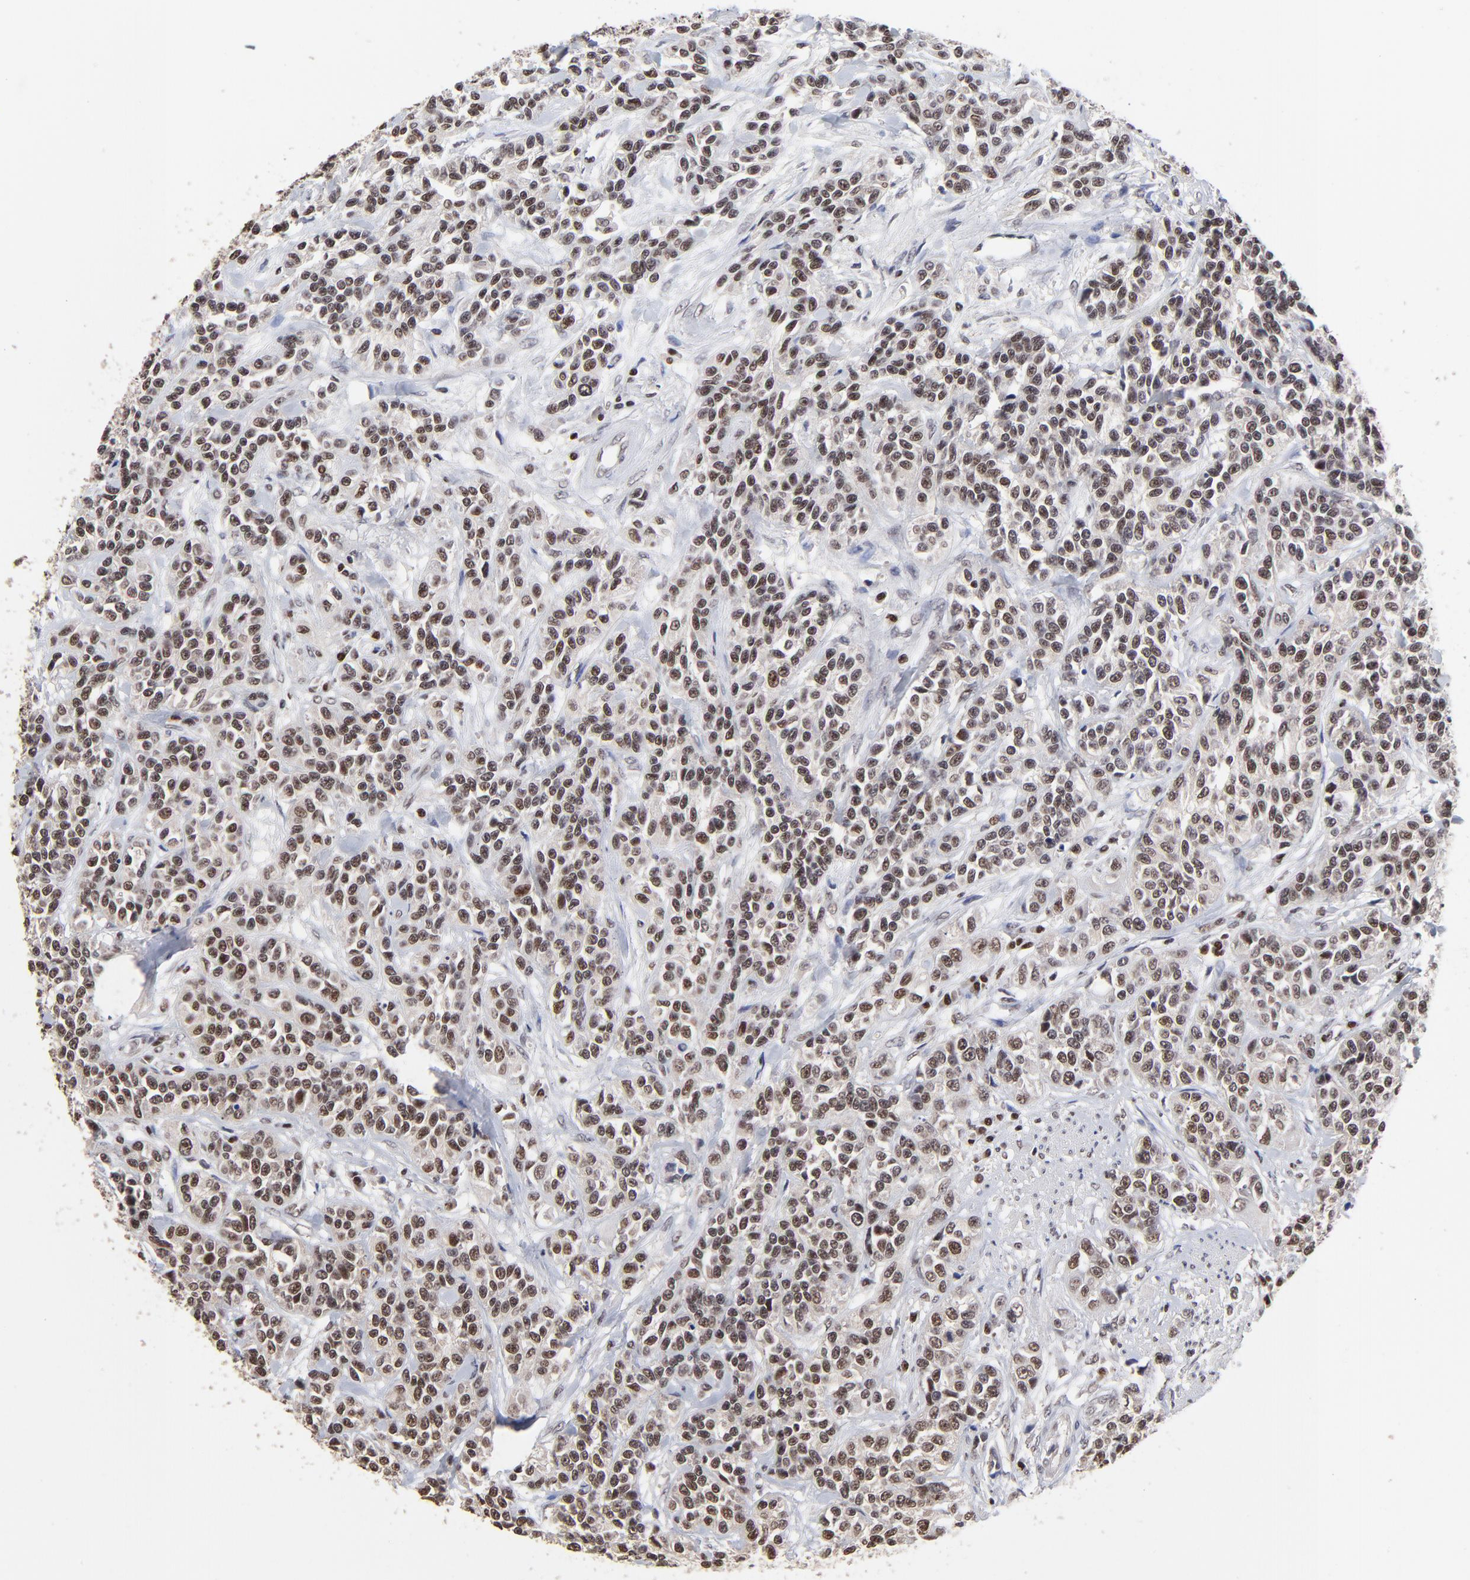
{"staining": {"intensity": "moderate", "quantity": ">75%", "location": "nuclear"}, "tissue": "urothelial cancer", "cell_type": "Tumor cells", "image_type": "cancer", "snomed": [{"axis": "morphology", "description": "Urothelial carcinoma, High grade"}, {"axis": "topography", "description": "Urinary bladder"}], "caption": "High-magnification brightfield microscopy of urothelial cancer stained with DAB (brown) and counterstained with hematoxylin (blue). tumor cells exhibit moderate nuclear positivity is seen in about>75% of cells.", "gene": "DSN1", "patient": {"sex": "female", "age": 81}}